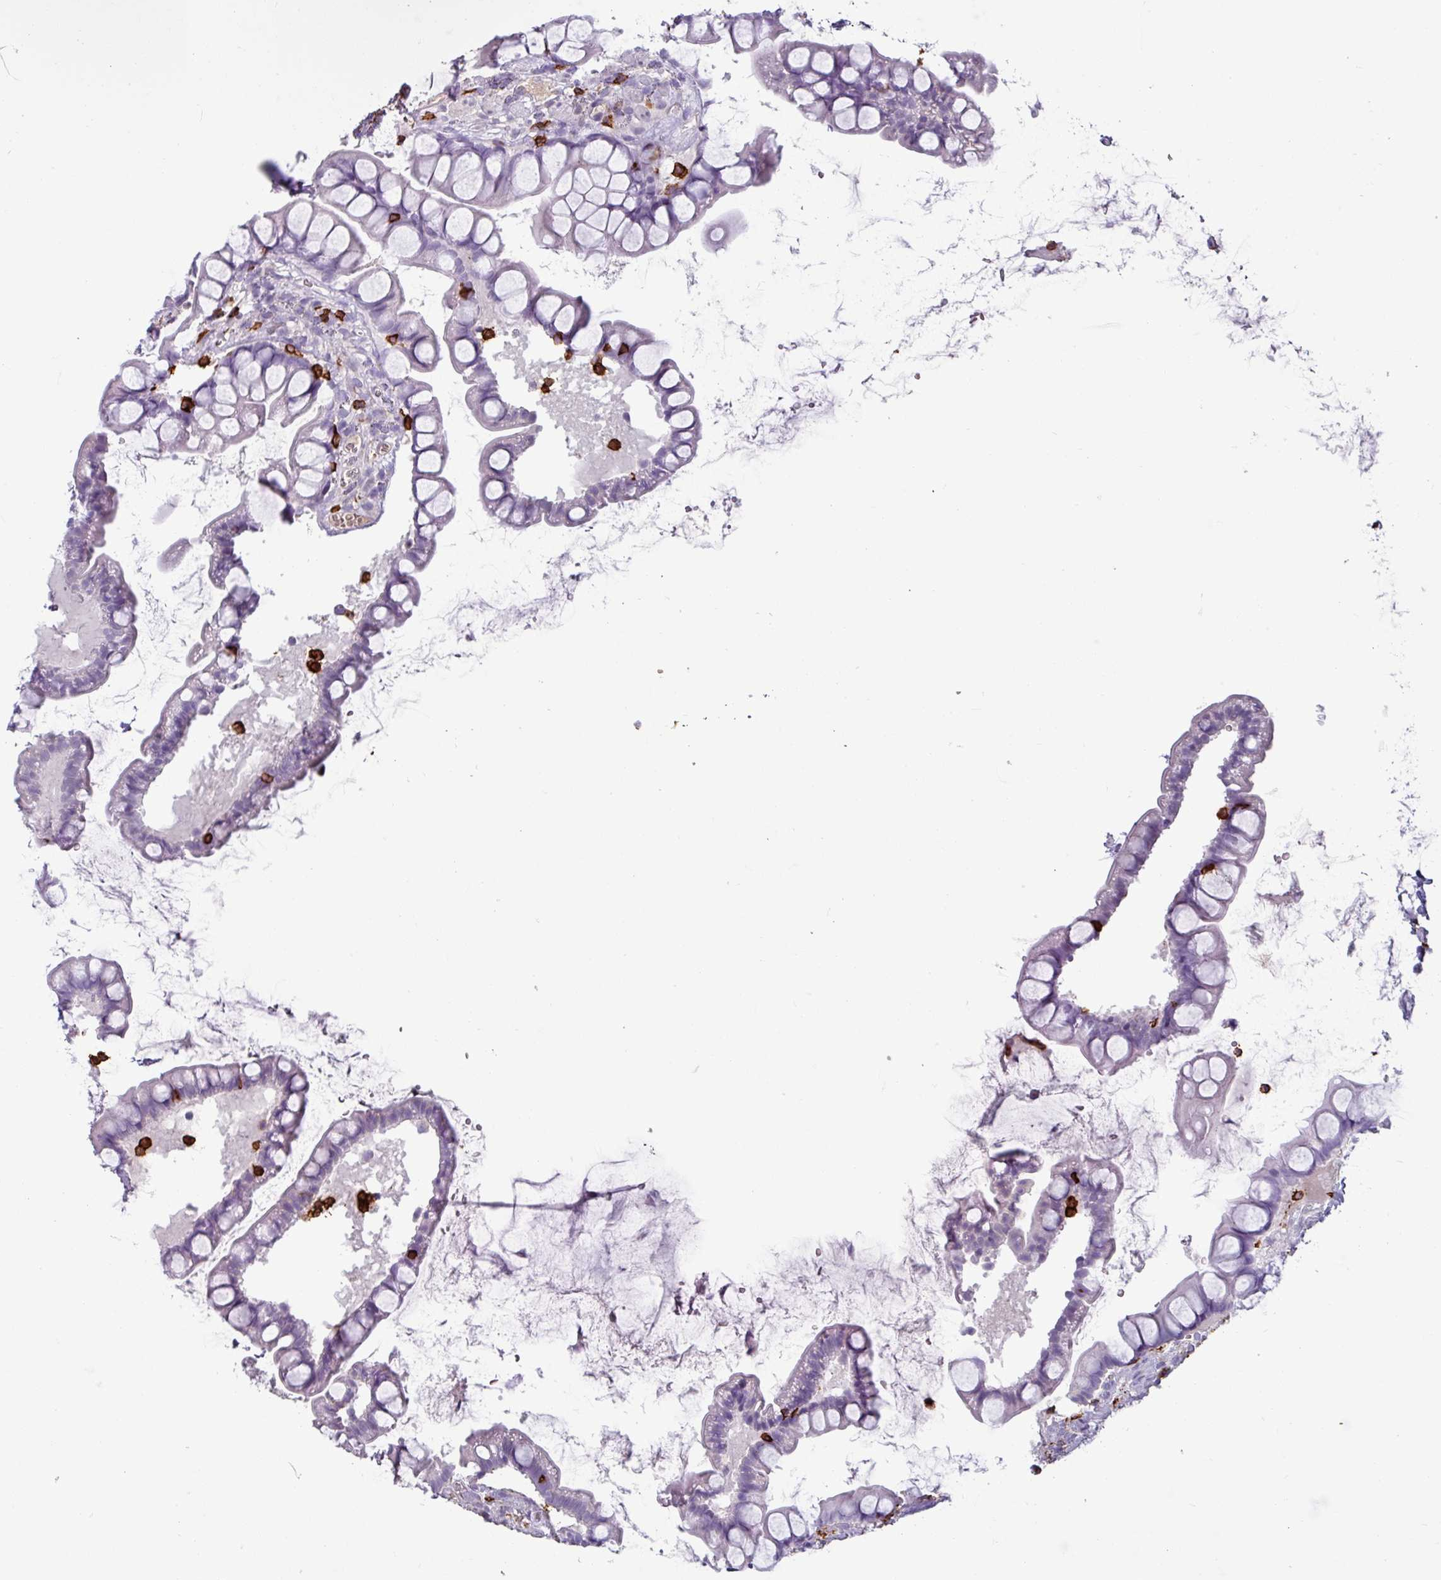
{"staining": {"intensity": "negative", "quantity": "none", "location": "none"}, "tissue": "small intestine", "cell_type": "Glandular cells", "image_type": "normal", "snomed": [{"axis": "morphology", "description": "Normal tissue, NOS"}, {"axis": "topography", "description": "Small intestine"}], "caption": "Immunohistochemistry (IHC) of normal human small intestine displays no expression in glandular cells.", "gene": "CD8A", "patient": {"sex": "male", "age": 70}}